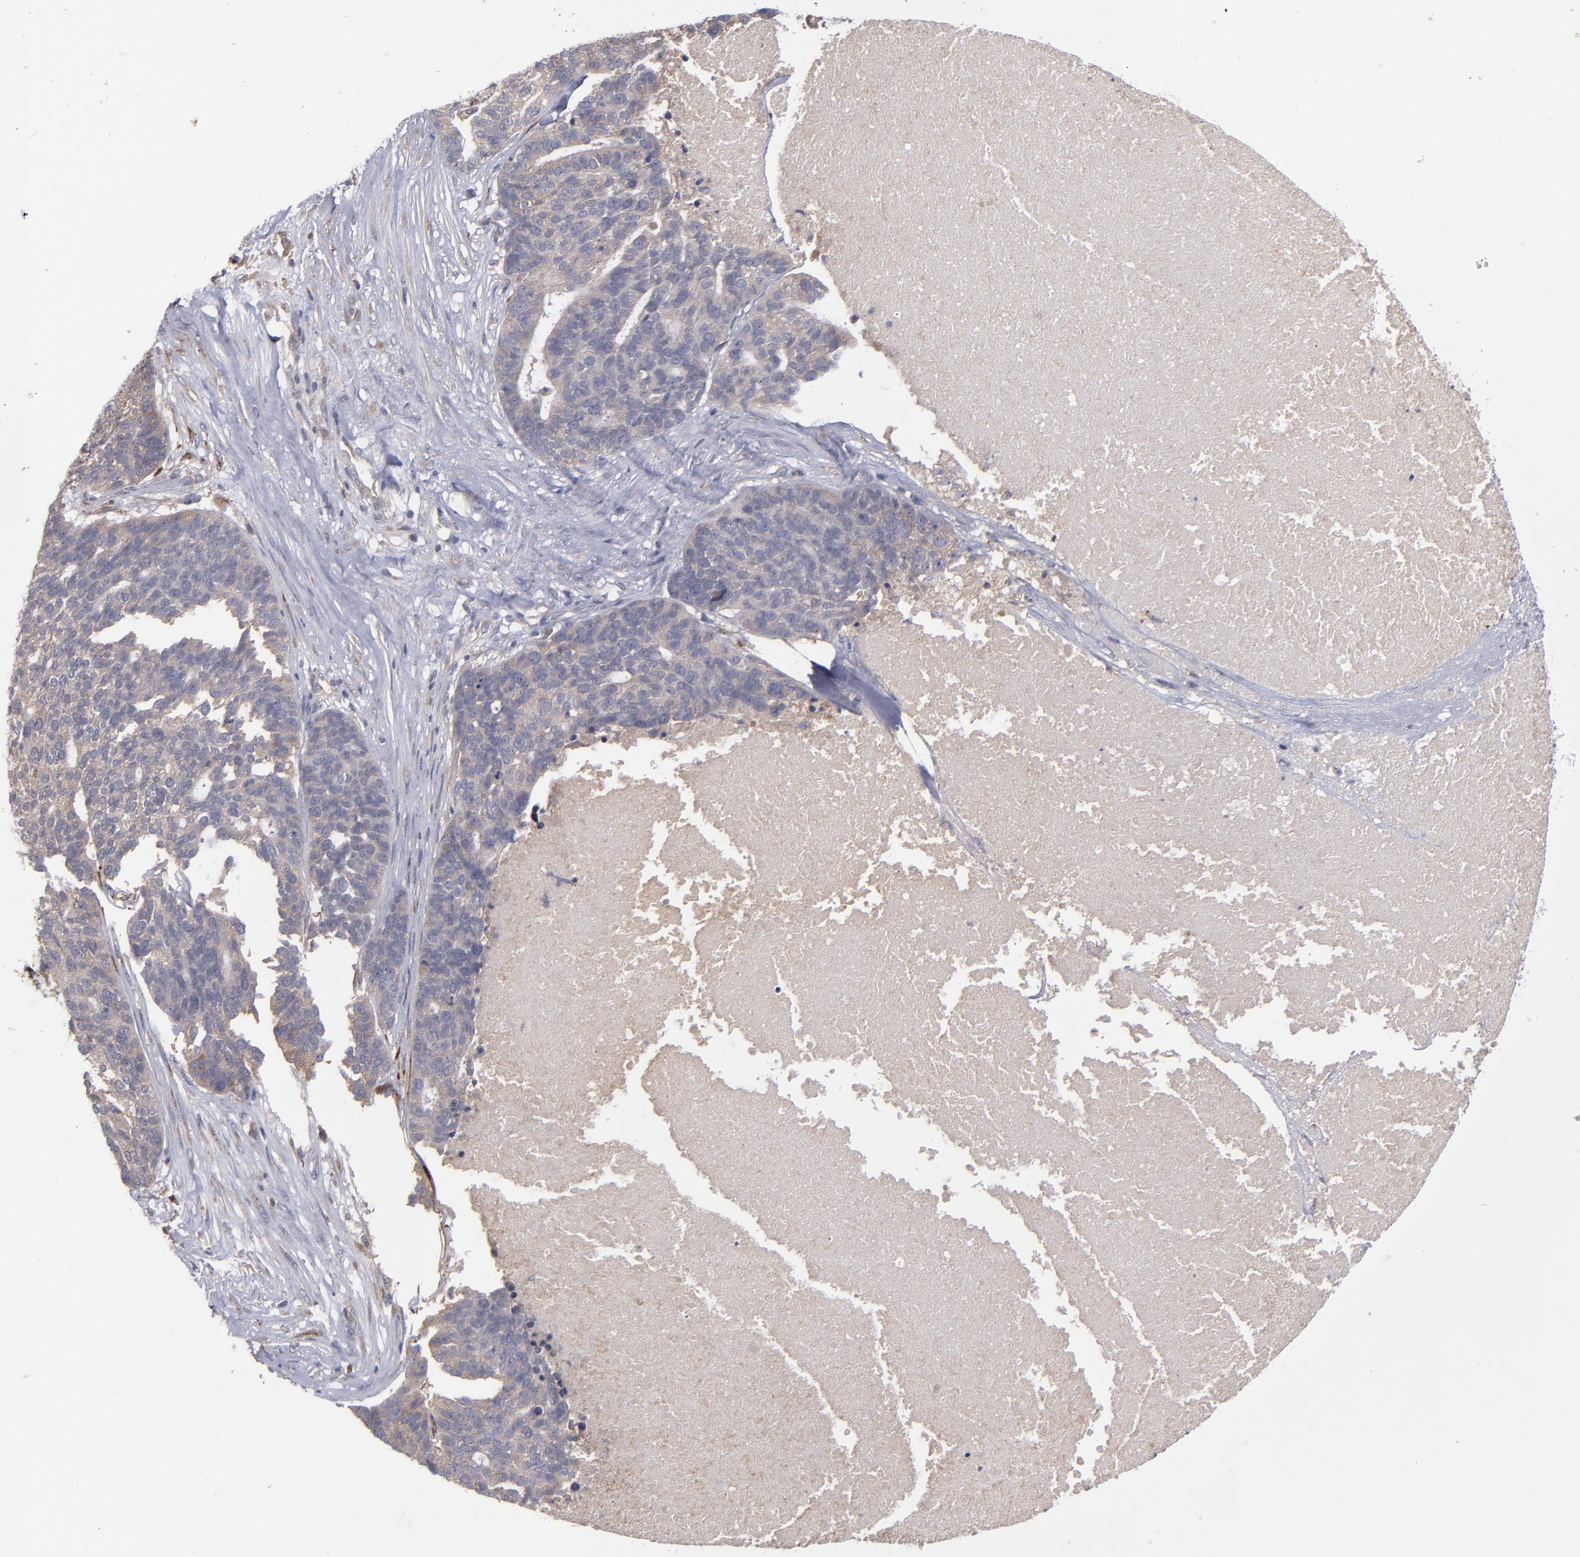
{"staining": {"intensity": "weak", "quantity": "25%-75%", "location": "cytoplasmic/membranous"}, "tissue": "ovarian cancer", "cell_type": "Tumor cells", "image_type": "cancer", "snomed": [{"axis": "morphology", "description": "Cystadenocarcinoma, serous, NOS"}, {"axis": "topography", "description": "Ovary"}], "caption": "The histopathology image shows a brown stain indicating the presence of a protein in the cytoplasmic/membranous of tumor cells in ovarian cancer (serous cystadenocarcinoma).", "gene": "MMP11", "patient": {"sex": "female", "age": 59}}